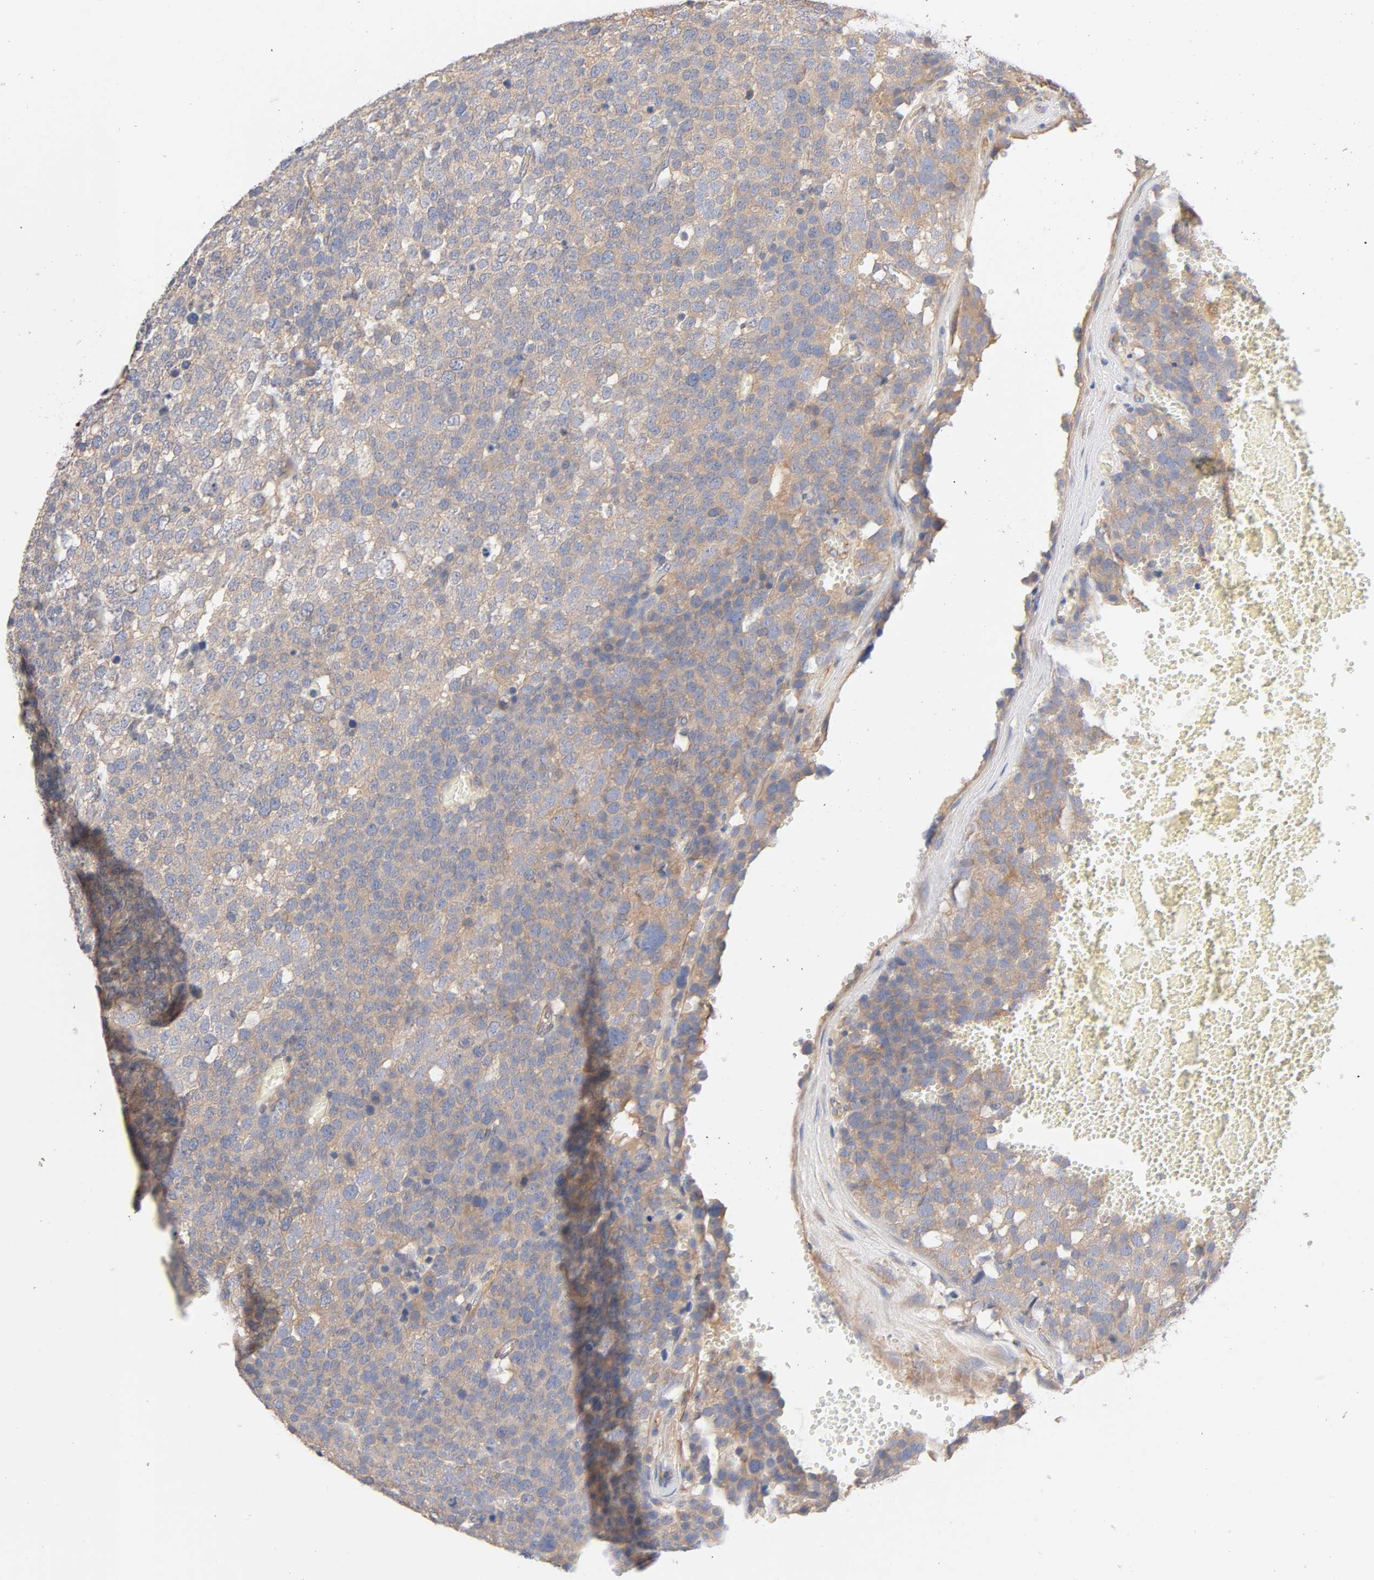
{"staining": {"intensity": "weak", "quantity": ">75%", "location": "cytoplasmic/membranous"}, "tissue": "testis cancer", "cell_type": "Tumor cells", "image_type": "cancer", "snomed": [{"axis": "morphology", "description": "Seminoma, NOS"}, {"axis": "topography", "description": "Testis"}], "caption": "Testis cancer (seminoma) stained for a protein (brown) demonstrates weak cytoplasmic/membranous positive expression in about >75% of tumor cells.", "gene": "STRN3", "patient": {"sex": "male", "age": 71}}